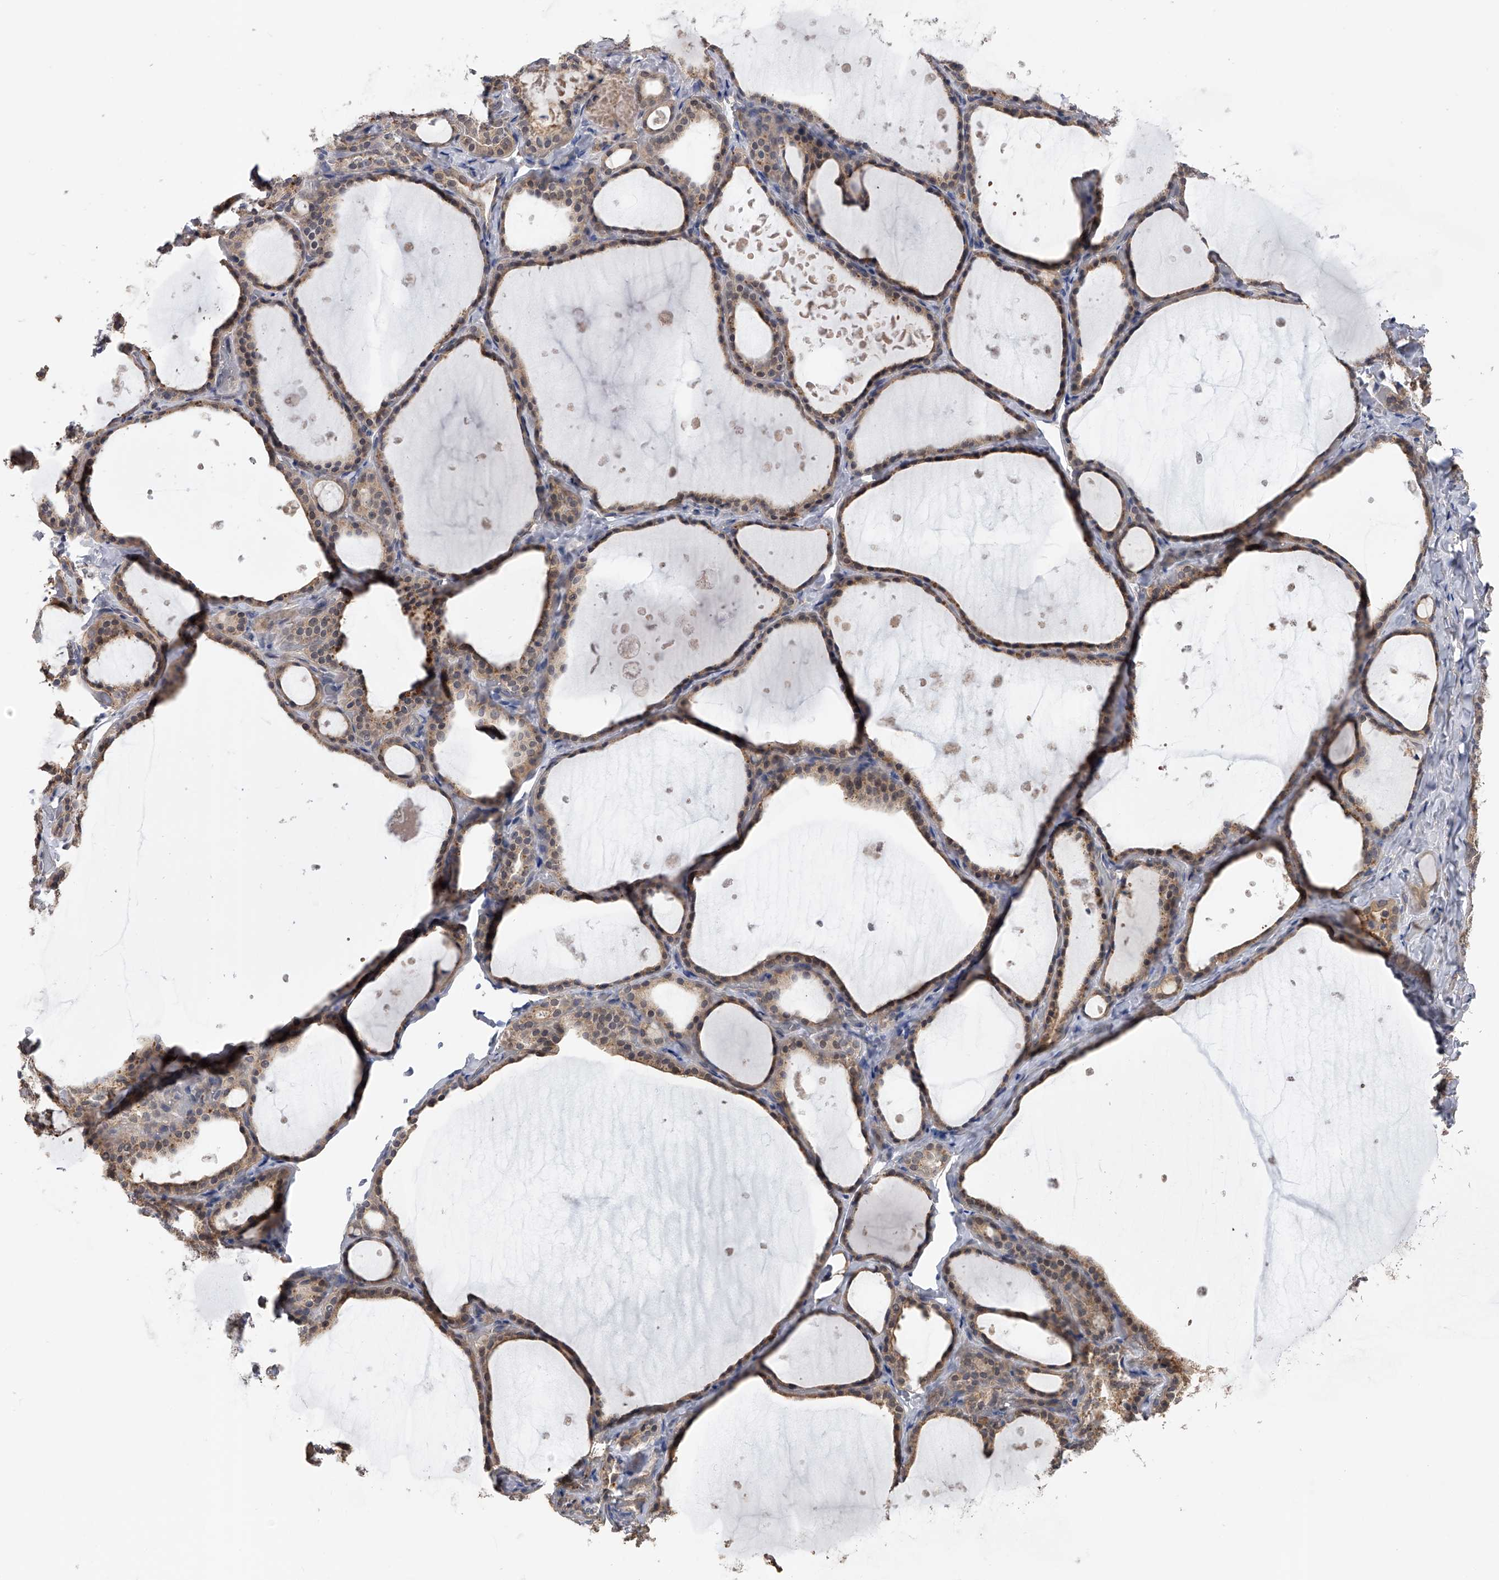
{"staining": {"intensity": "weak", "quantity": ">75%", "location": "cytoplasmic/membranous"}, "tissue": "thyroid gland", "cell_type": "Glandular cells", "image_type": "normal", "snomed": [{"axis": "morphology", "description": "Normal tissue, NOS"}, {"axis": "topography", "description": "Thyroid gland"}], "caption": "Immunohistochemical staining of normal thyroid gland displays >75% levels of weak cytoplasmic/membranous protein expression in about >75% of glandular cells. The staining was performed using DAB to visualize the protein expression in brown, while the nuclei were stained in blue with hematoxylin (Magnification: 20x).", "gene": "CFAP298", "patient": {"sex": "female", "age": 44}}